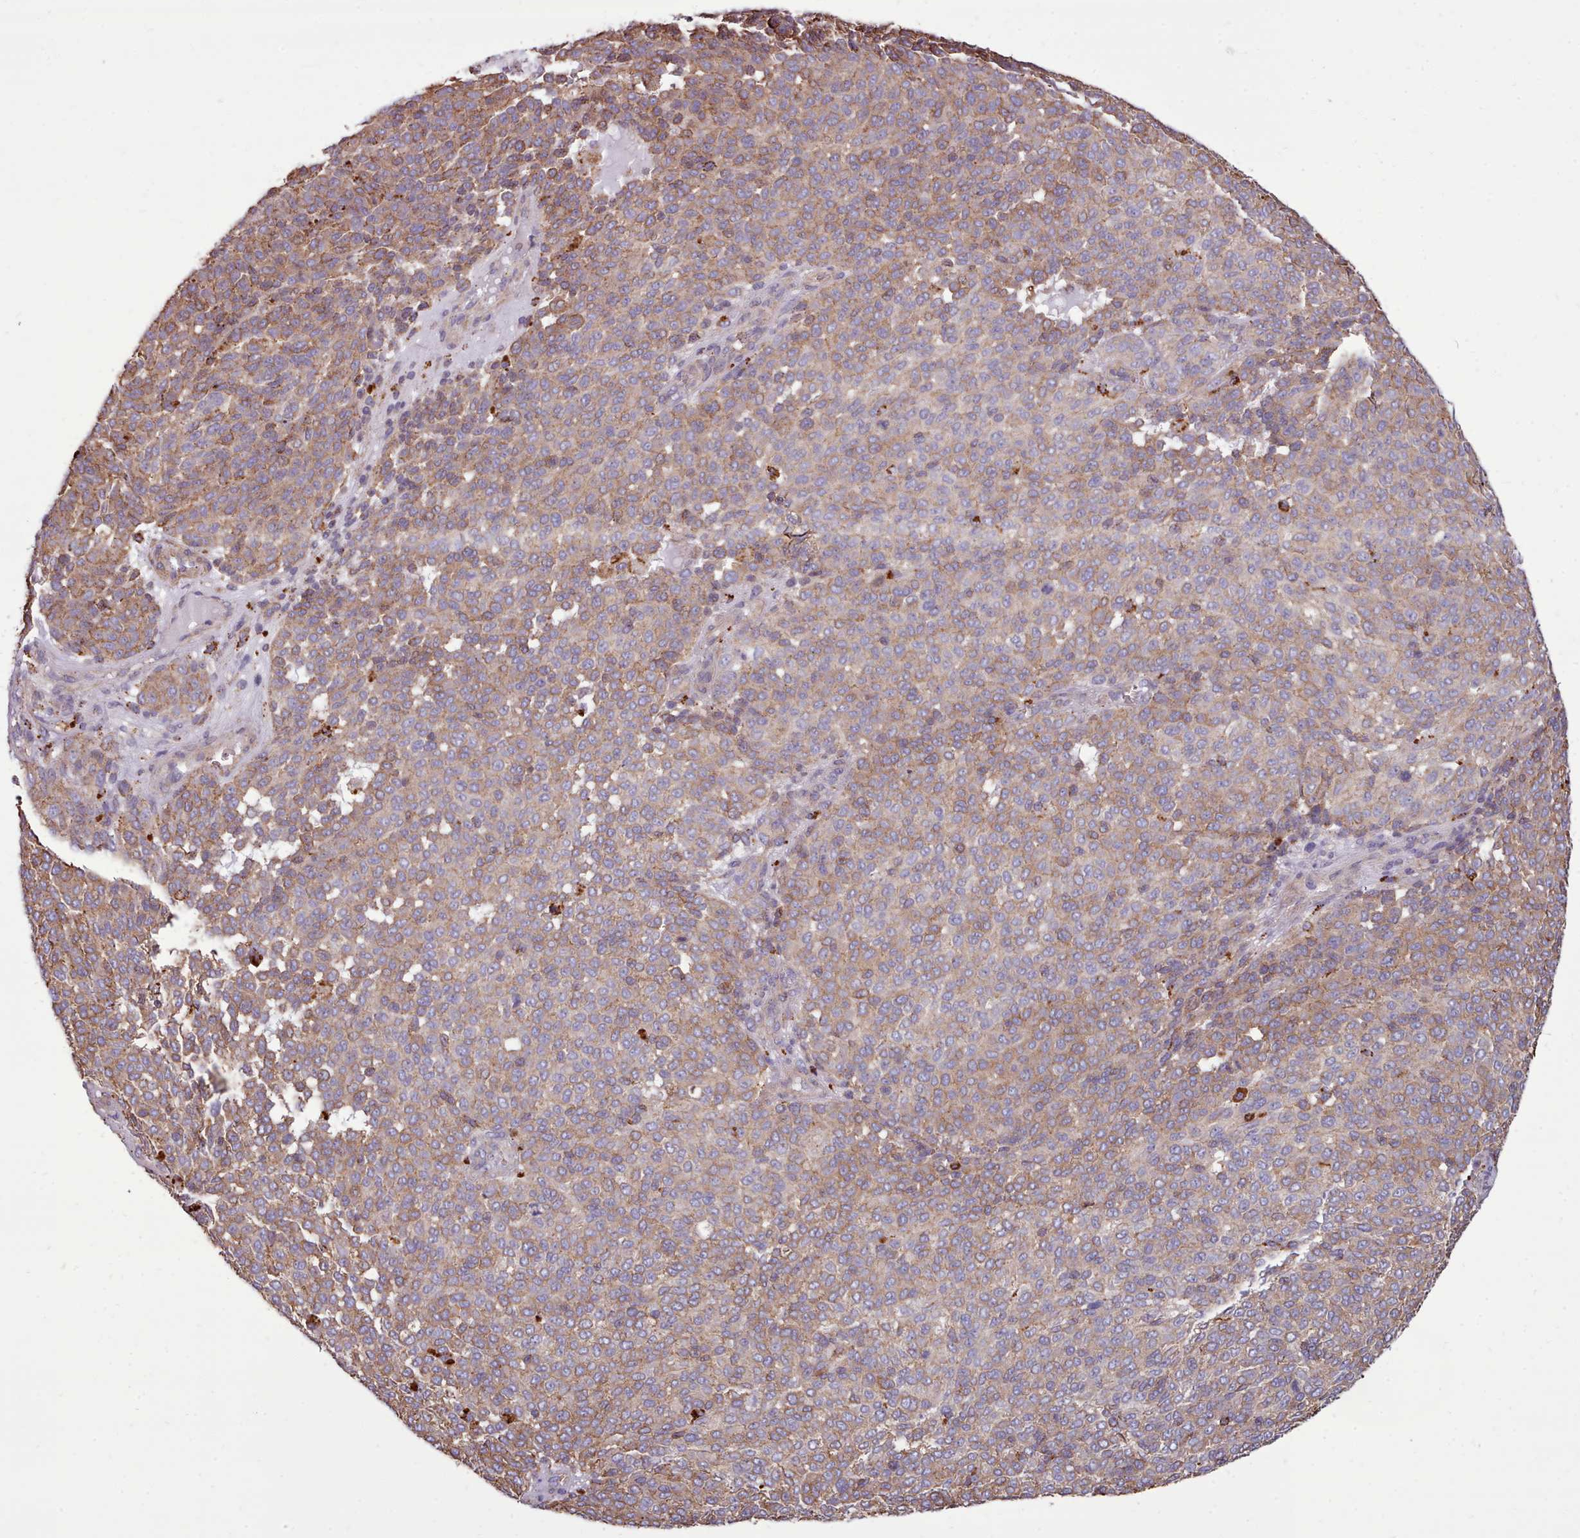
{"staining": {"intensity": "weak", "quantity": ">75%", "location": "cytoplasmic/membranous"}, "tissue": "melanoma", "cell_type": "Tumor cells", "image_type": "cancer", "snomed": [{"axis": "morphology", "description": "Malignant melanoma, NOS"}, {"axis": "topography", "description": "Skin"}], "caption": "Human melanoma stained with a brown dye displays weak cytoplasmic/membranous positive staining in approximately >75% of tumor cells.", "gene": "PACSIN3", "patient": {"sex": "male", "age": 49}}